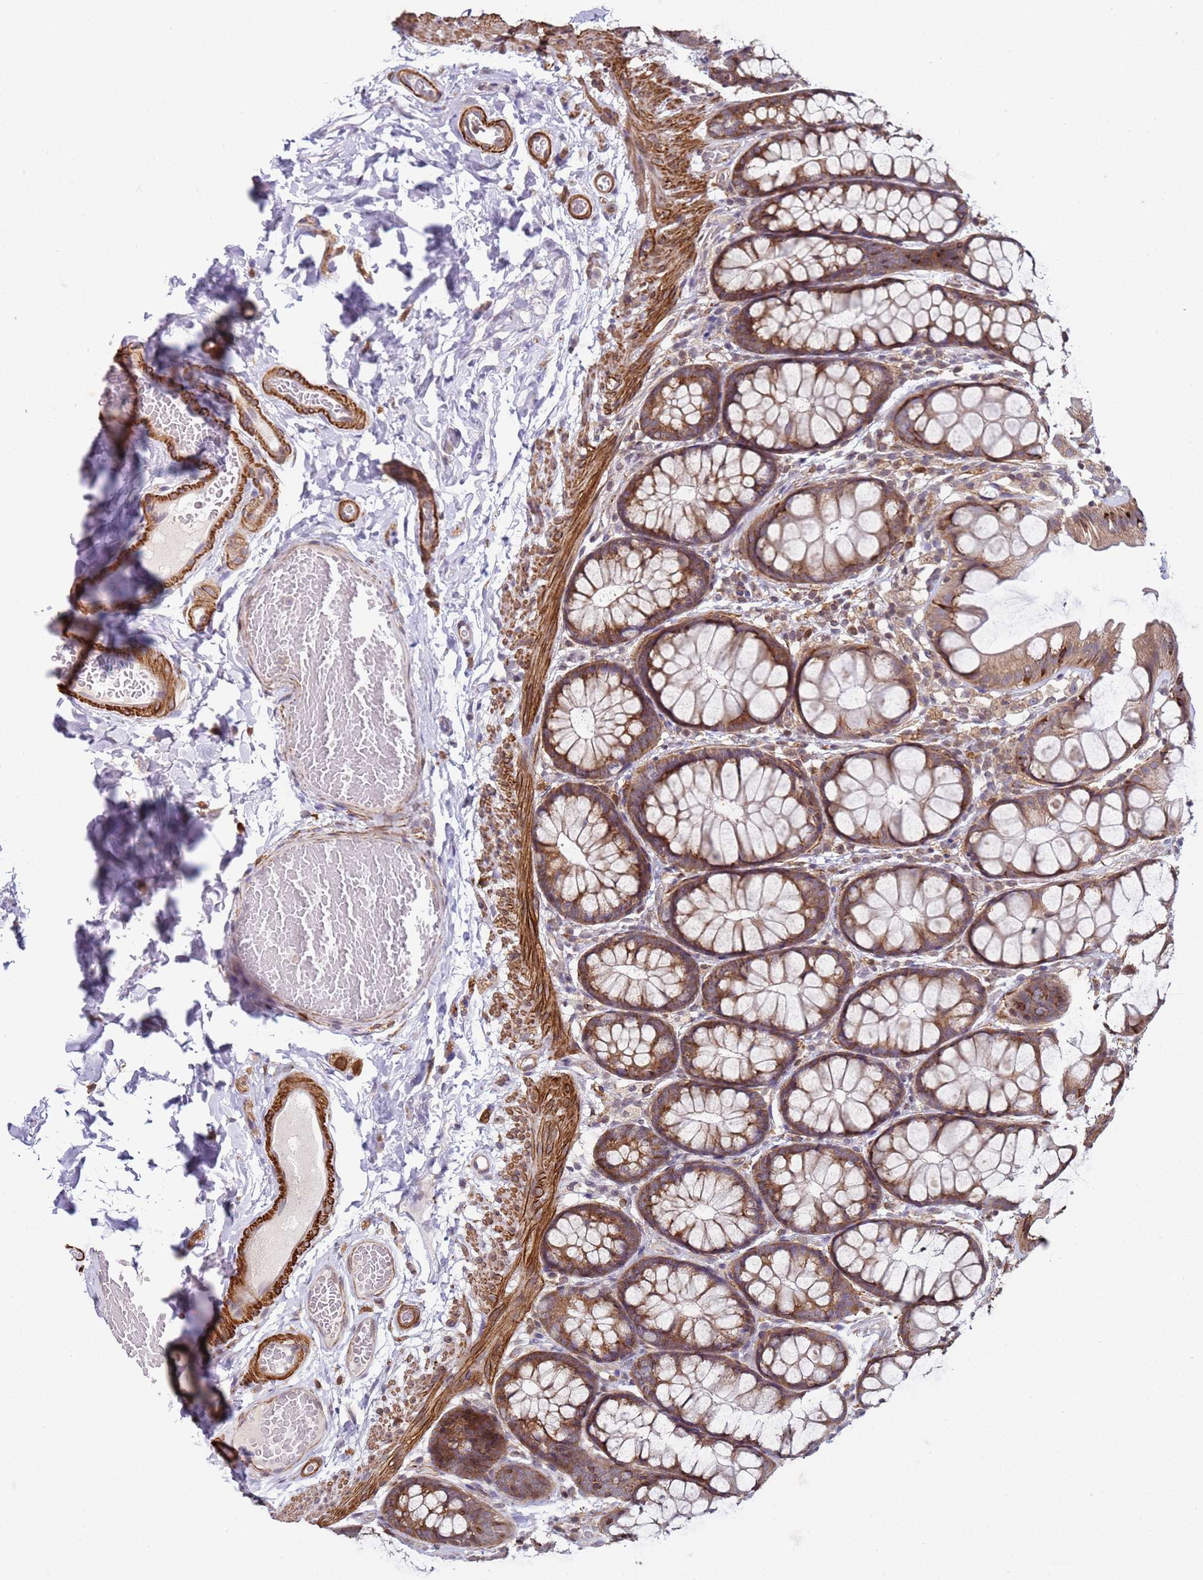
{"staining": {"intensity": "strong", "quantity": ">75%", "location": "cytoplasmic/membranous"}, "tissue": "colon", "cell_type": "Endothelial cells", "image_type": "normal", "snomed": [{"axis": "morphology", "description": "Normal tissue, NOS"}, {"axis": "topography", "description": "Colon"}], "caption": "IHC micrograph of unremarkable colon stained for a protein (brown), which shows high levels of strong cytoplasmic/membranous staining in about >75% of endothelial cells.", "gene": "SNAPC4", "patient": {"sex": "male", "age": 47}}